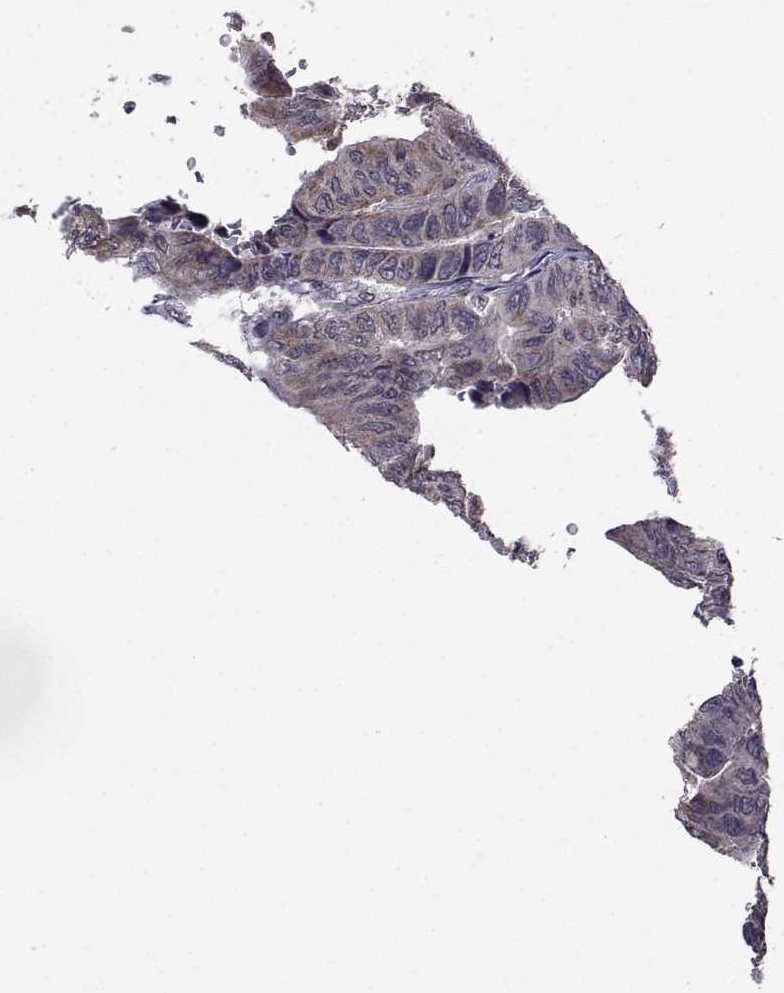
{"staining": {"intensity": "moderate", "quantity": "25%-75%", "location": "cytoplasmic/membranous"}, "tissue": "colorectal cancer", "cell_type": "Tumor cells", "image_type": "cancer", "snomed": [{"axis": "morphology", "description": "Normal tissue, NOS"}, {"axis": "morphology", "description": "Adenocarcinoma, NOS"}, {"axis": "topography", "description": "Rectum"}, {"axis": "topography", "description": "Peripheral nerve tissue"}], "caption": "The histopathology image reveals a brown stain indicating the presence of a protein in the cytoplasmic/membranous of tumor cells in colorectal cancer (adenocarcinoma).", "gene": "CYP2S1", "patient": {"sex": "male", "age": 92}}